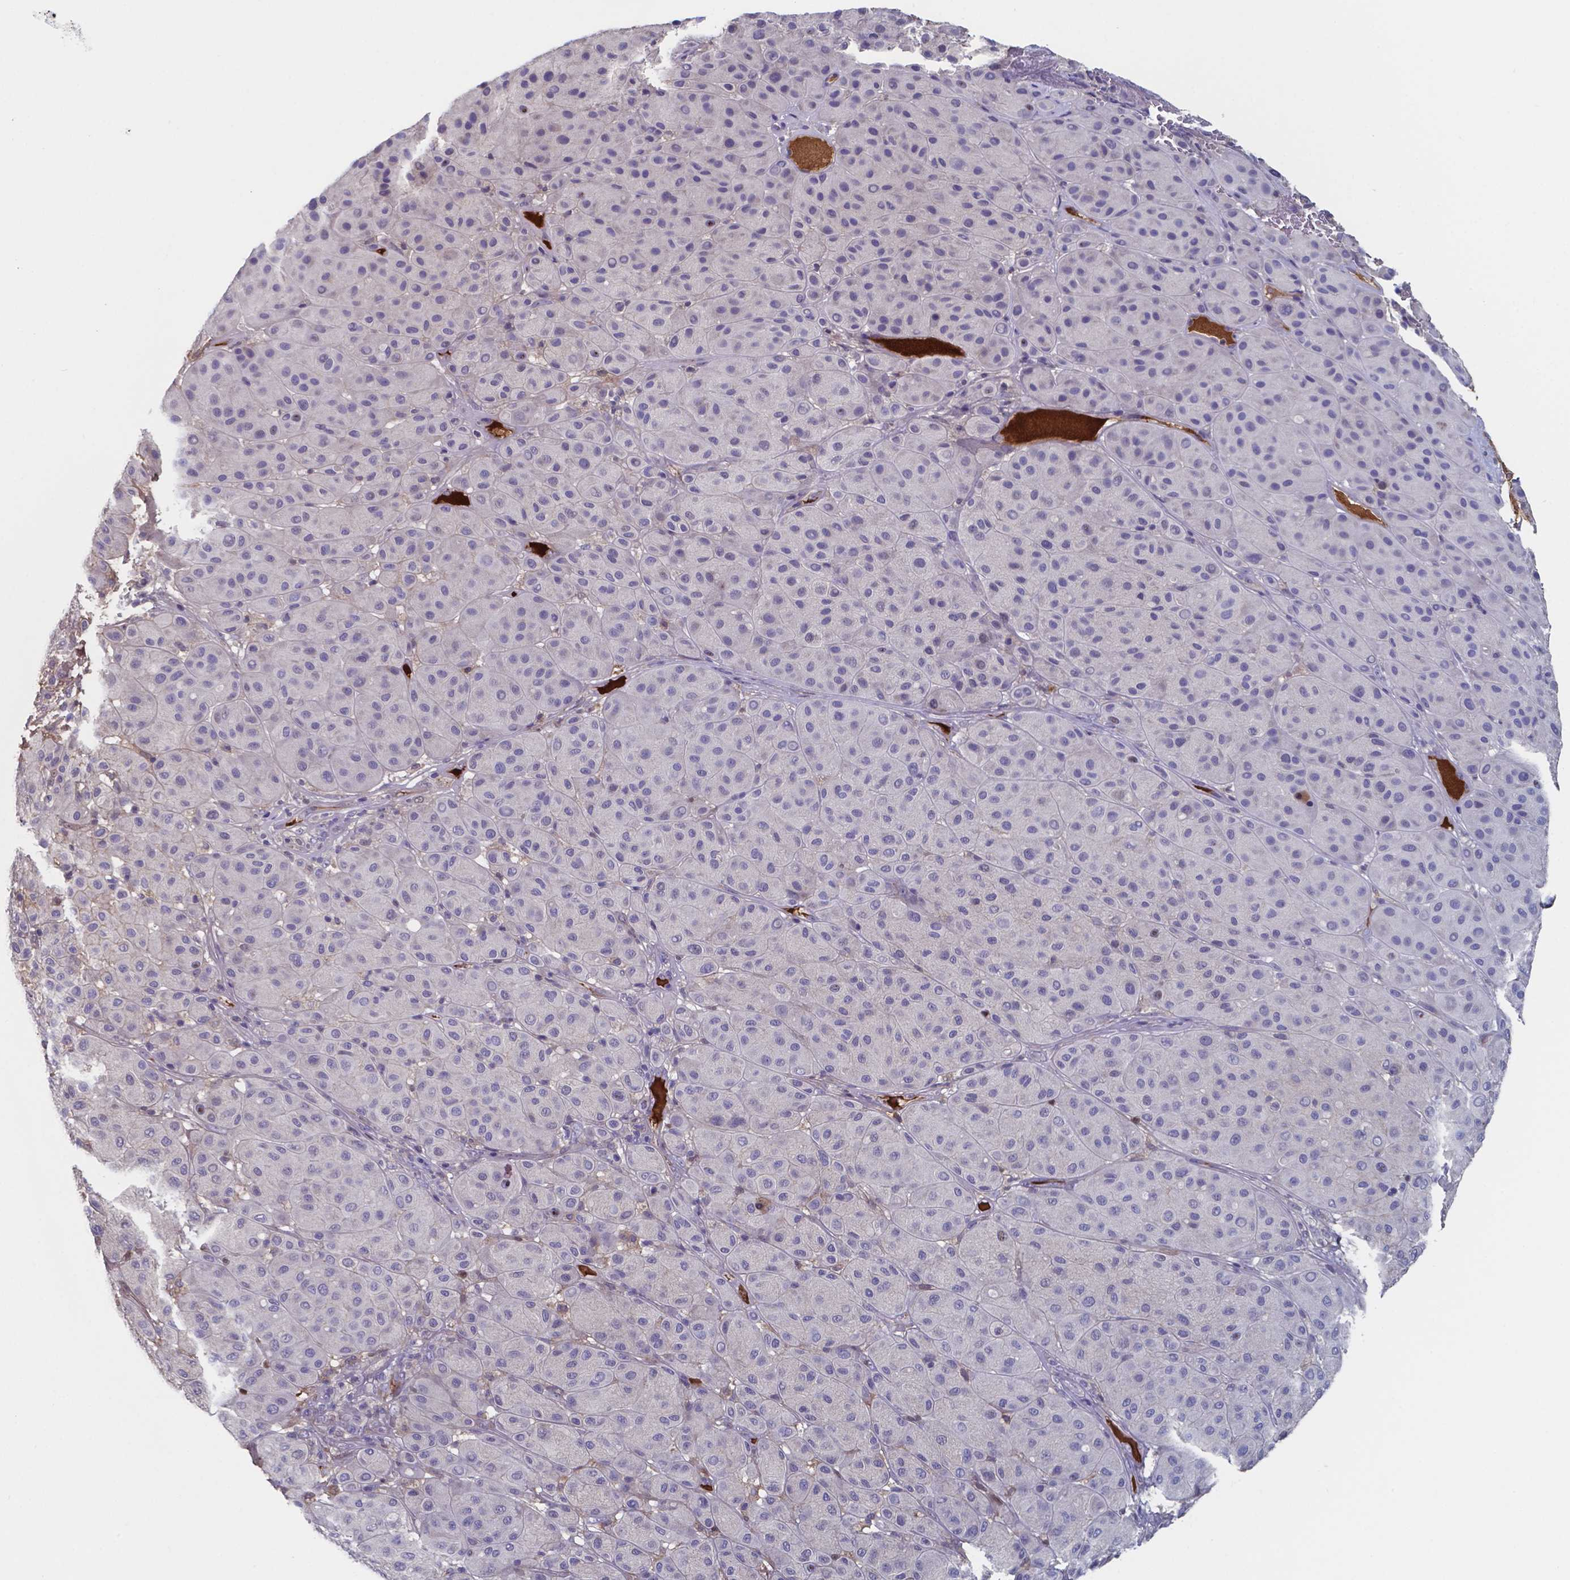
{"staining": {"intensity": "negative", "quantity": "none", "location": "none"}, "tissue": "melanoma", "cell_type": "Tumor cells", "image_type": "cancer", "snomed": [{"axis": "morphology", "description": "Malignant melanoma, Metastatic site"}, {"axis": "topography", "description": "Smooth muscle"}], "caption": "The immunohistochemistry image has no significant staining in tumor cells of malignant melanoma (metastatic site) tissue.", "gene": "BTBD17", "patient": {"sex": "male", "age": 41}}